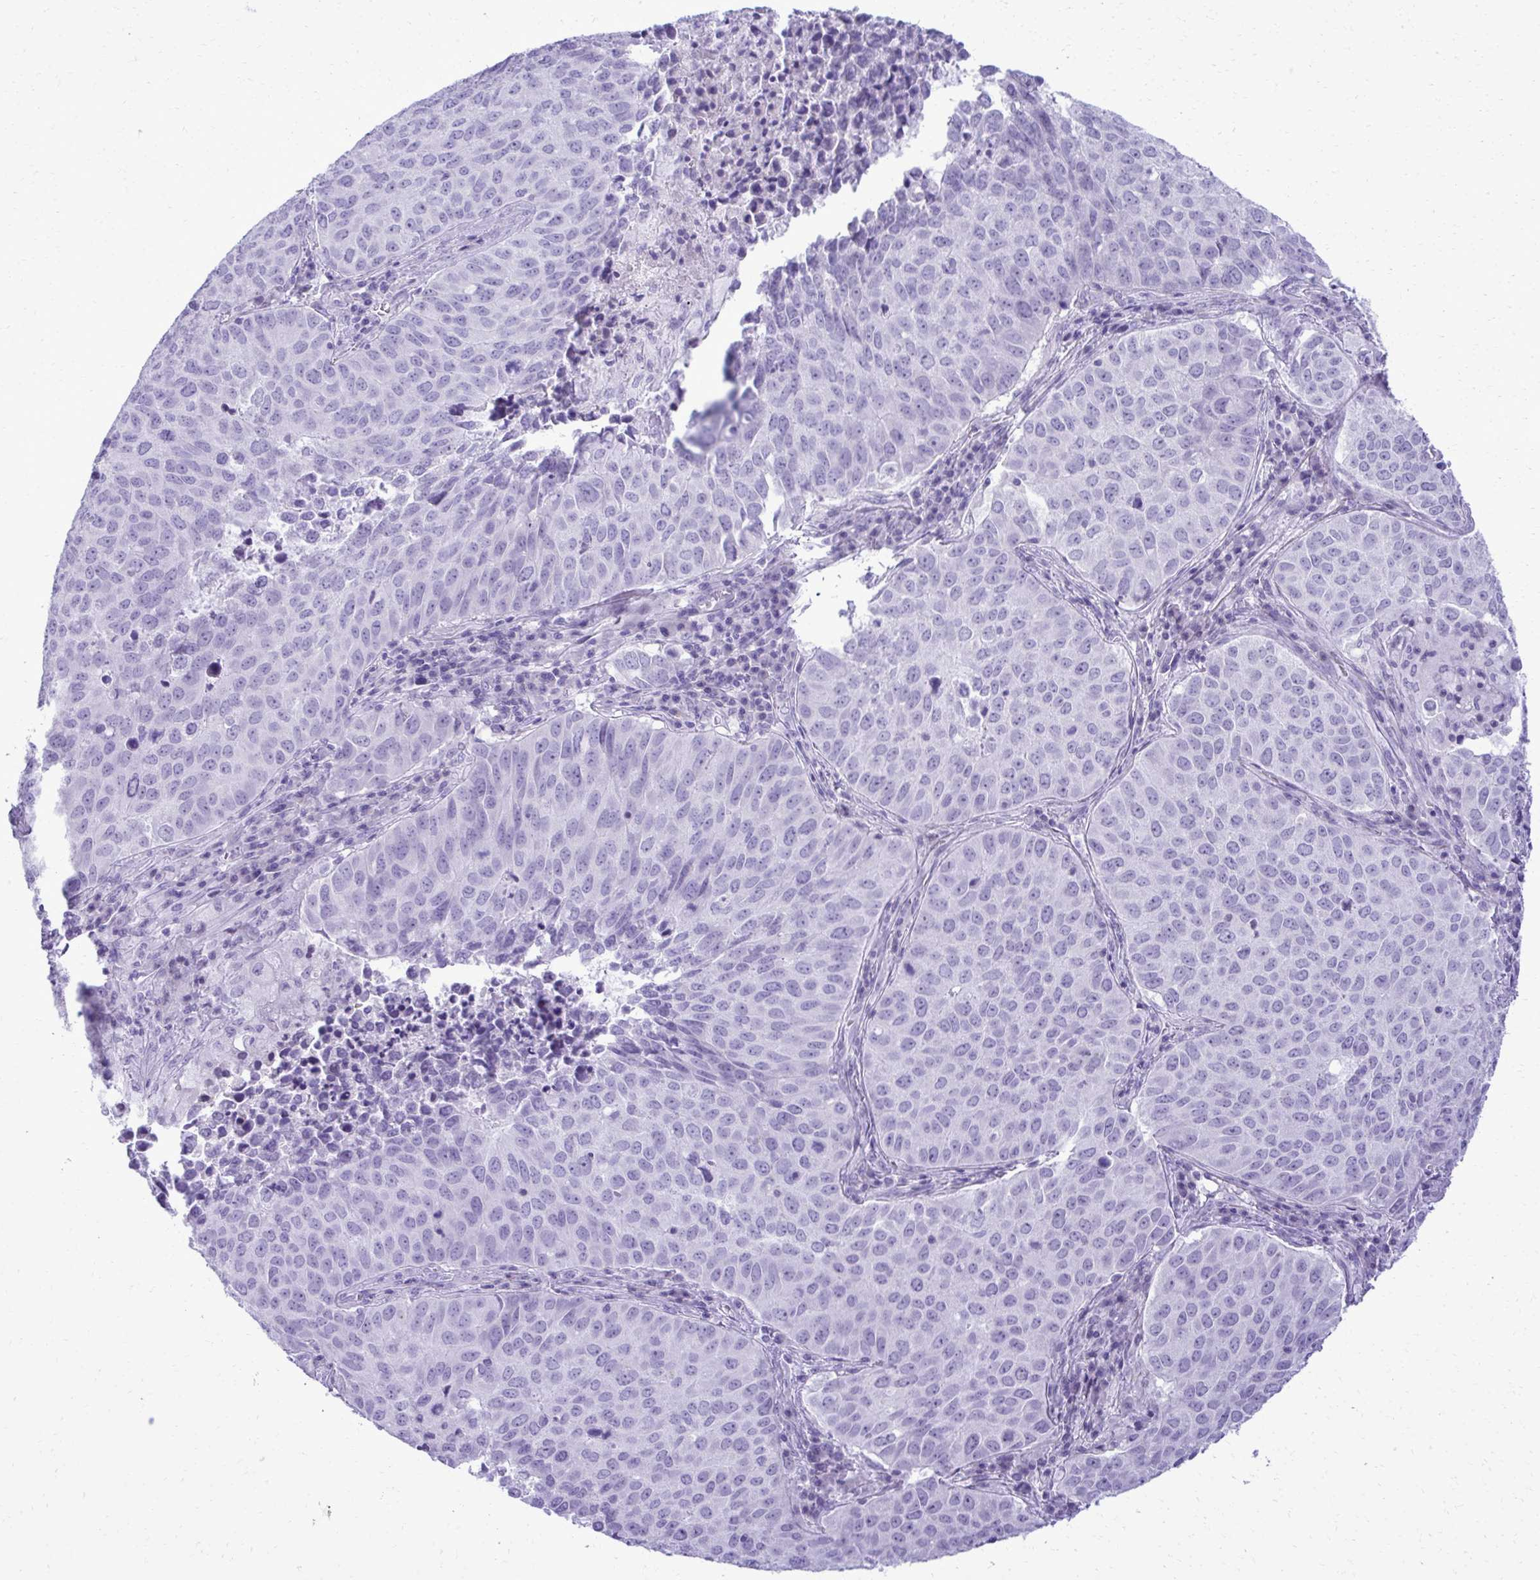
{"staining": {"intensity": "negative", "quantity": "none", "location": "none"}, "tissue": "lung cancer", "cell_type": "Tumor cells", "image_type": "cancer", "snomed": [{"axis": "morphology", "description": "Adenocarcinoma, NOS"}, {"axis": "topography", "description": "Lung"}], "caption": "DAB (3,3'-diaminobenzidine) immunohistochemical staining of human adenocarcinoma (lung) demonstrates no significant positivity in tumor cells.", "gene": "PITPNM3", "patient": {"sex": "female", "age": 50}}